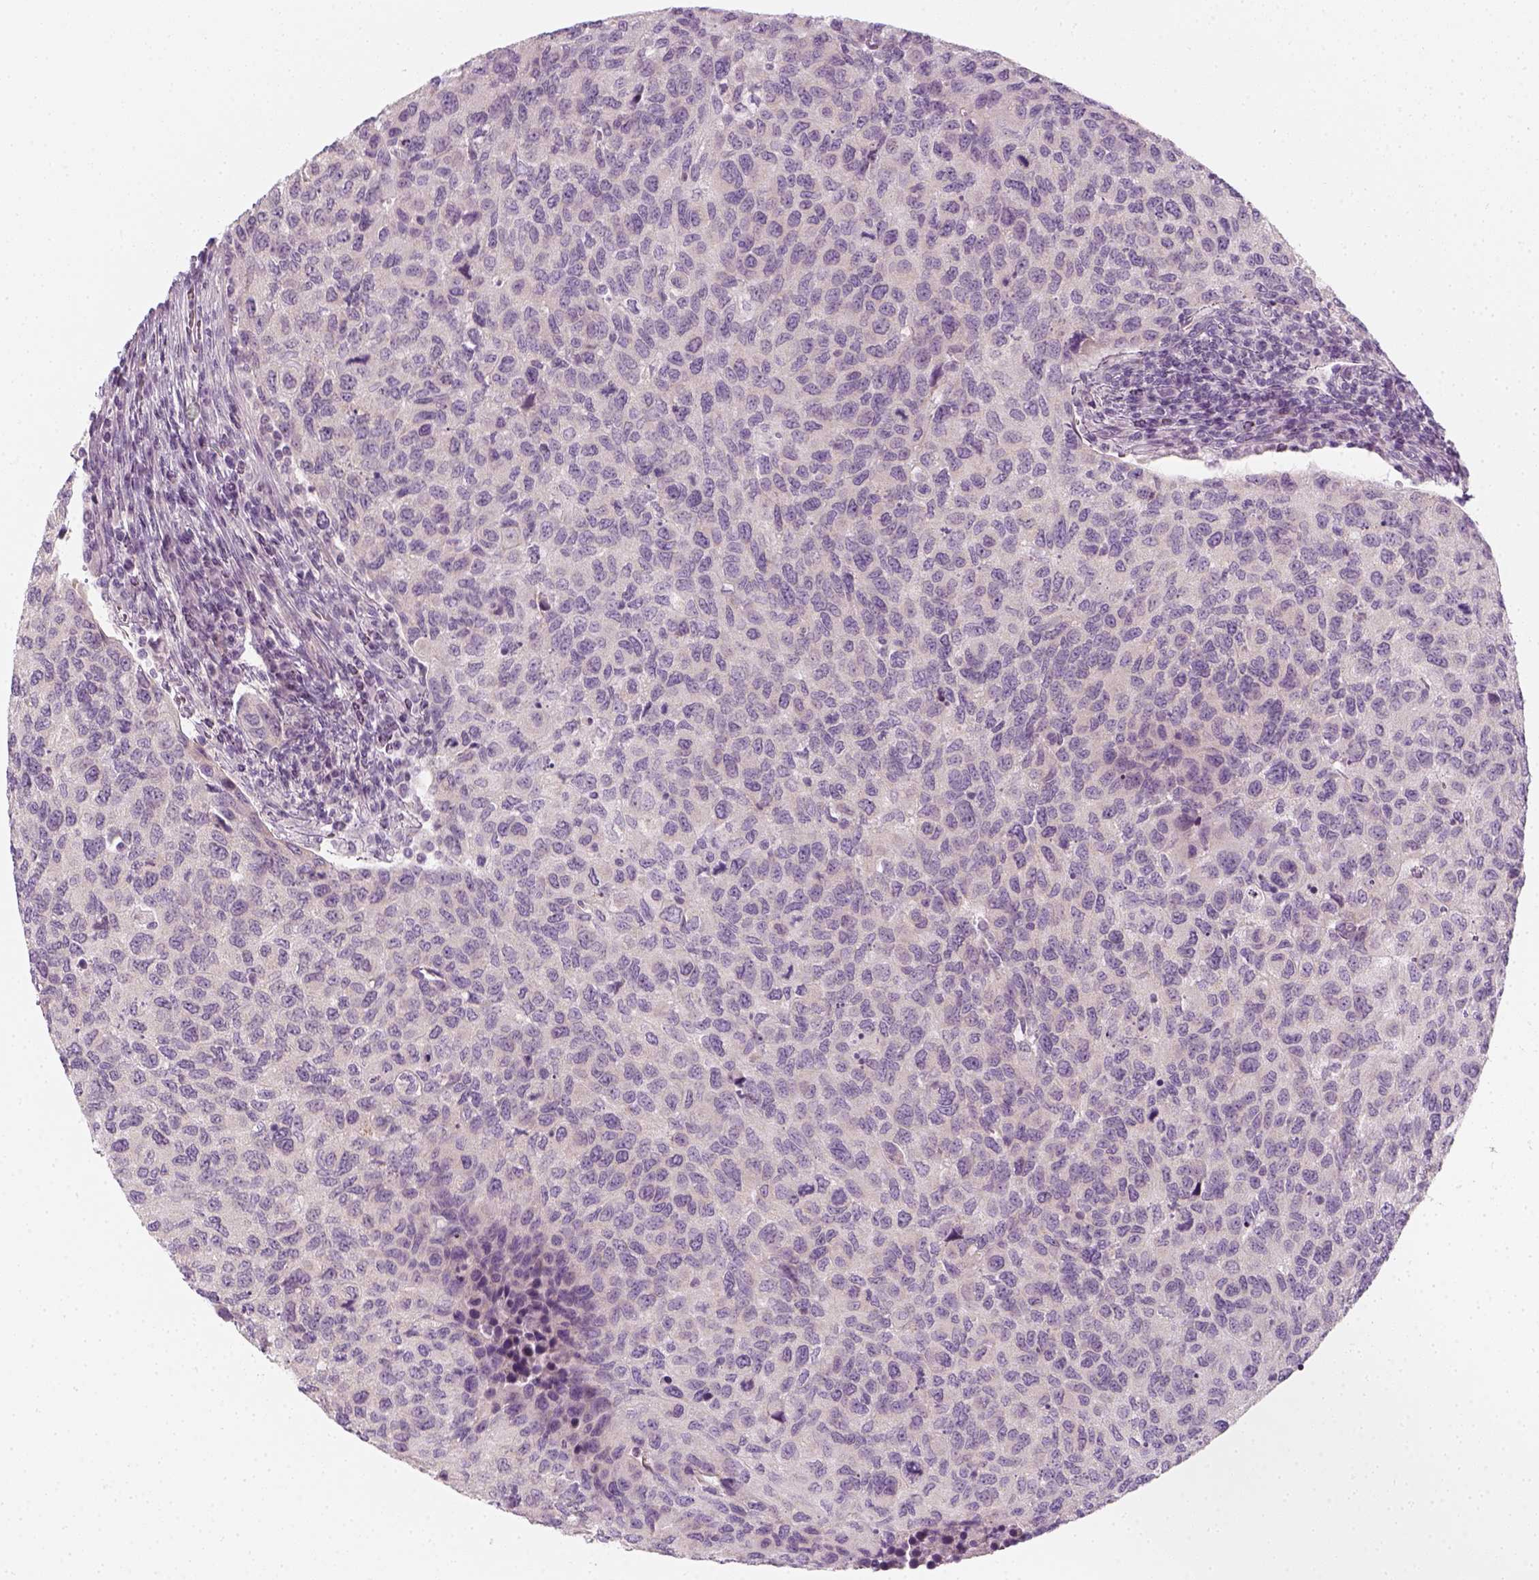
{"staining": {"intensity": "negative", "quantity": "none", "location": "none"}, "tissue": "urothelial cancer", "cell_type": "Tumor cells", "image_type": "cancer", "snomed": [{"axis": "morphology", "description": "Urothelial carcinoma, High grade"}, {"axis": "topography", "description": "Urinary bladder"}], "caption": "Tumor cells show no significant protein expression in urothelial cancer.", "gene": "PRAME", "patient": {"sex": "female", "age": 78}}